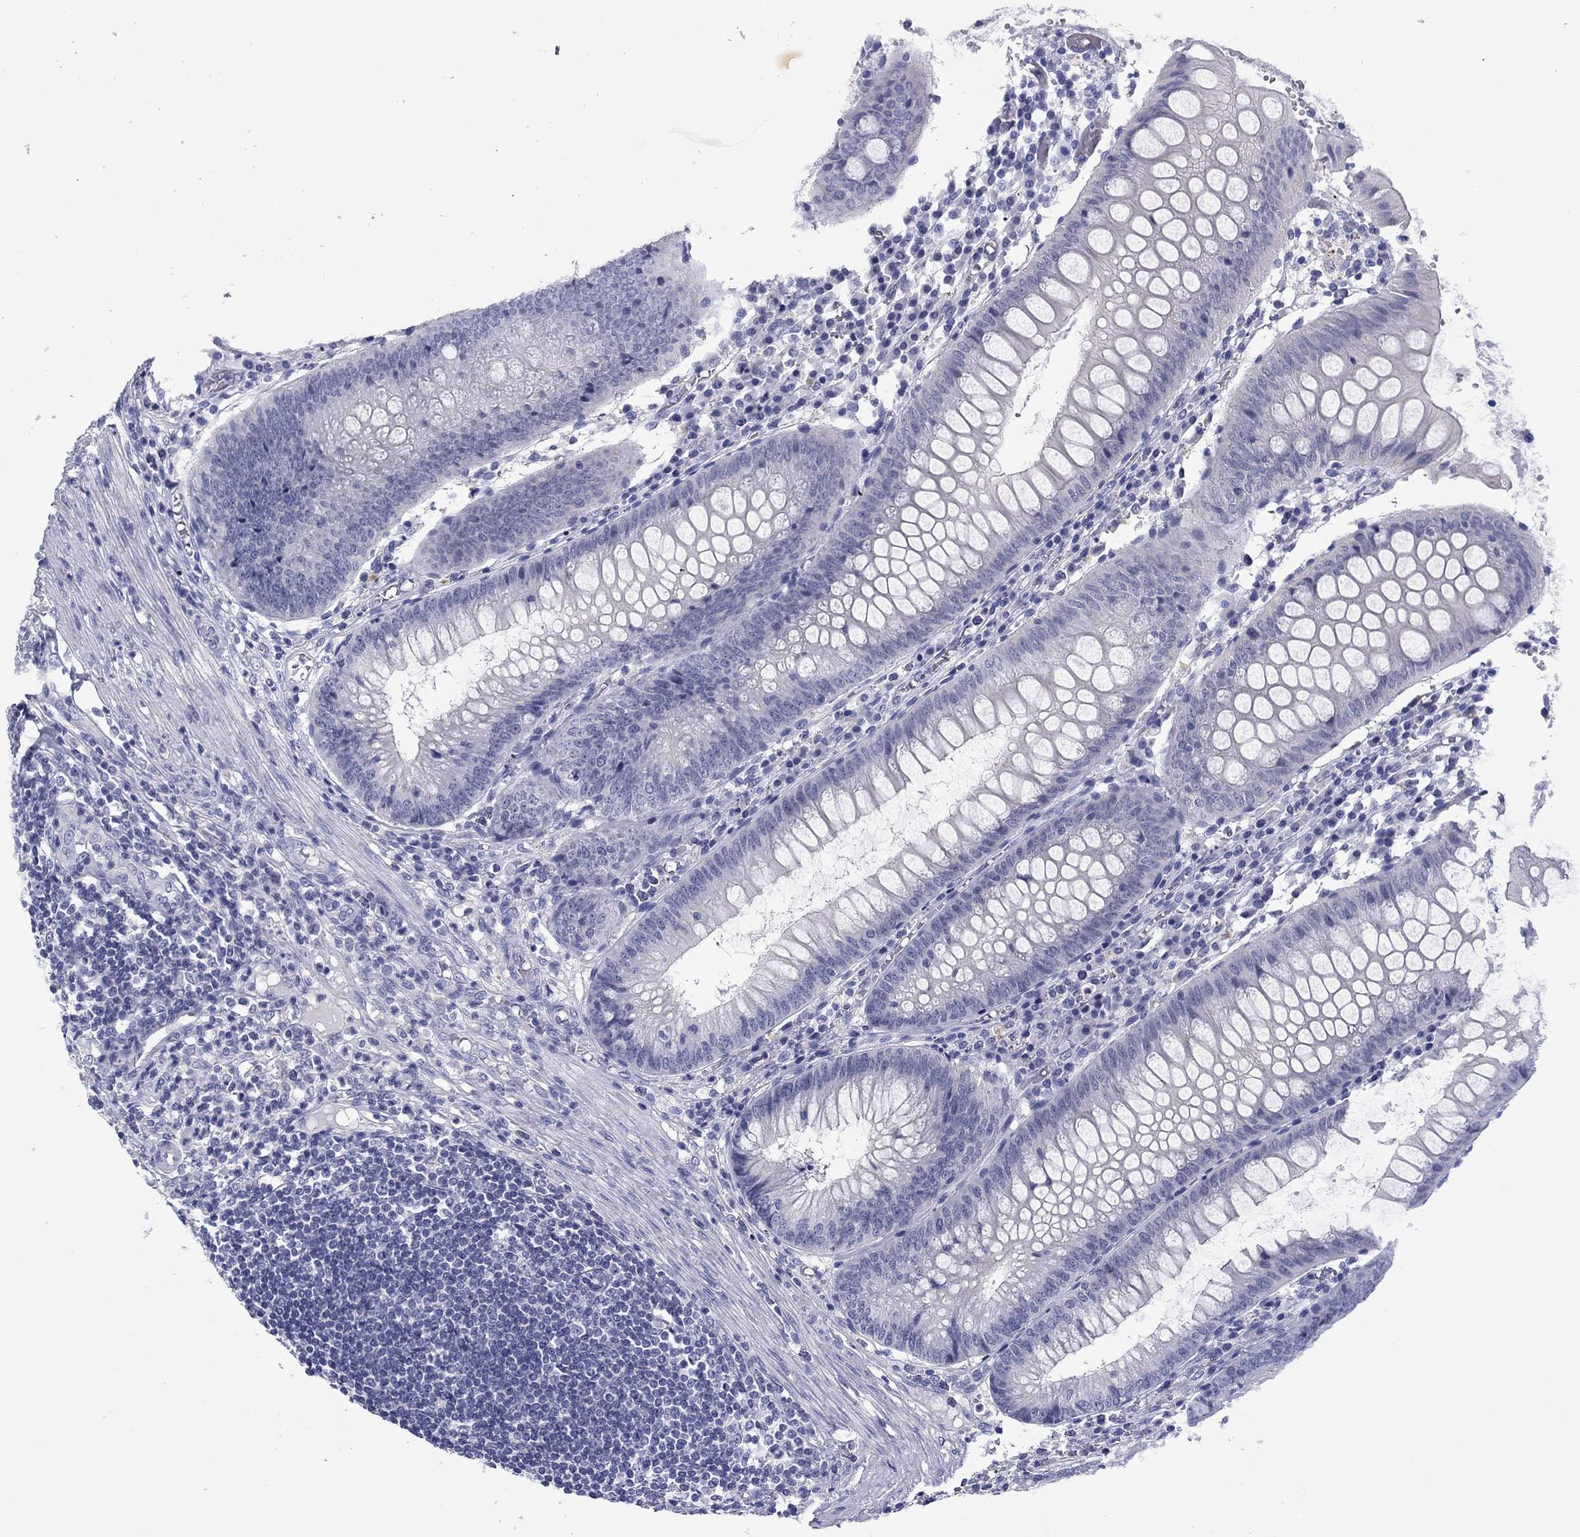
{"staining": {"intensity": "negative", "quantity": "none", "location": "none"}, "tissue": "appendix", "cell_type": "Glandular cells", "image_type": "normal", "snomed": [{"axis": "morphology", "description": "Normal tissue, NOS"}, {"axis": "morphology", "description": "Inflammation, NOS"}, {"axis": "topography", "description": "Appendix"}], "caption": "This is an immunohistochemistry (IHC) histopathology image of benign appendix. There is no expression in glandular cells.", "gene": "TCFL5", "patient": {"sex": "male", "age": 16}}